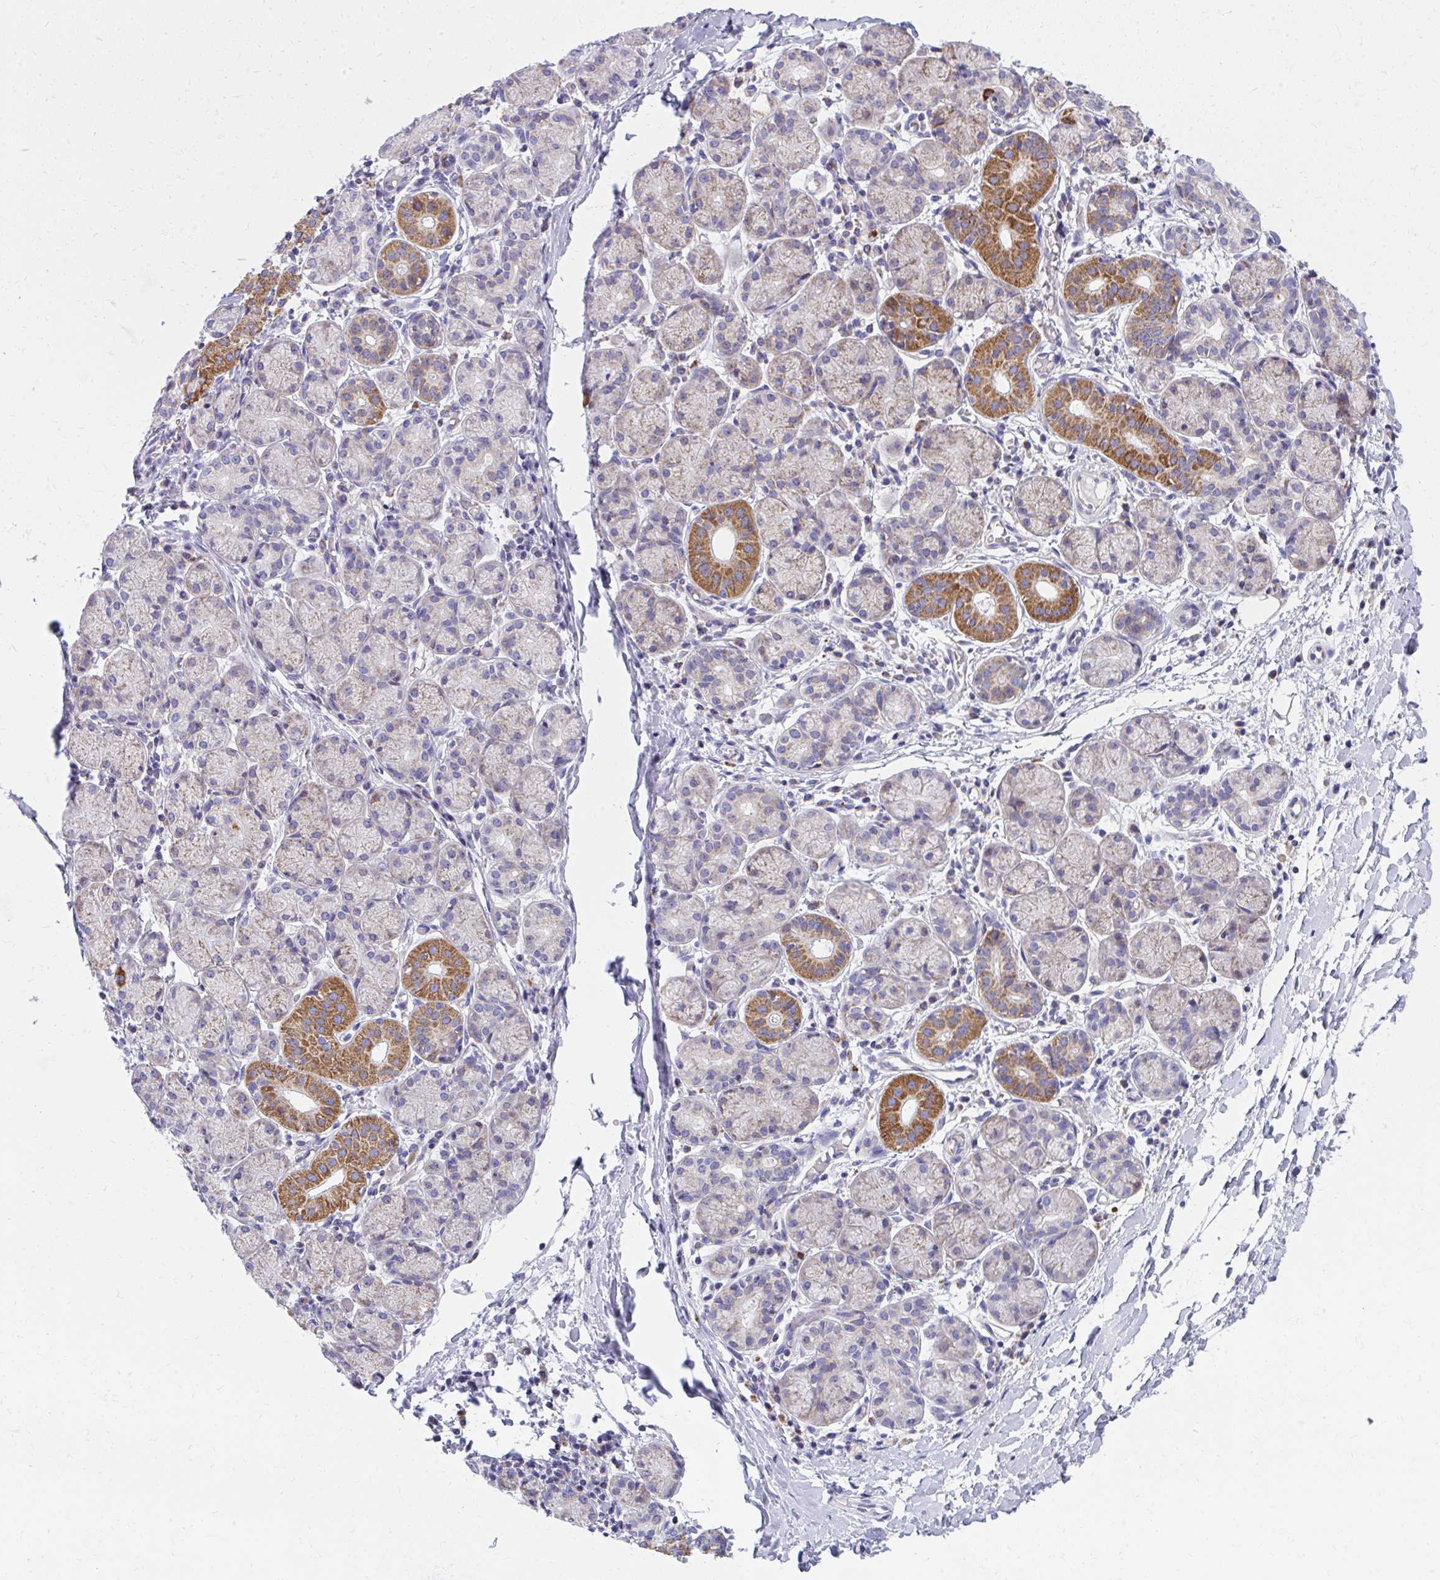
{"staining": {"intensity": "strong", "quantity": "25%-75%", "location": "cytoplasmic/membranous"}, "tissue": "salivary gland", "cell_type": "Glandular cells", "image_type": "normal", "snomed": [{"axis": "morphology", "description": "Normal tissue, NOS"}, {"axis": "topography", "description": "Salivary gland"}], "caption": "This is a micrograph of IHC staining of unremarkable salivary gland, which shows strong positivity in the cytoplasmic/membranous of glandular cells.", "gene": "IL37", "patient": {"sex": "female", "age": 24}}